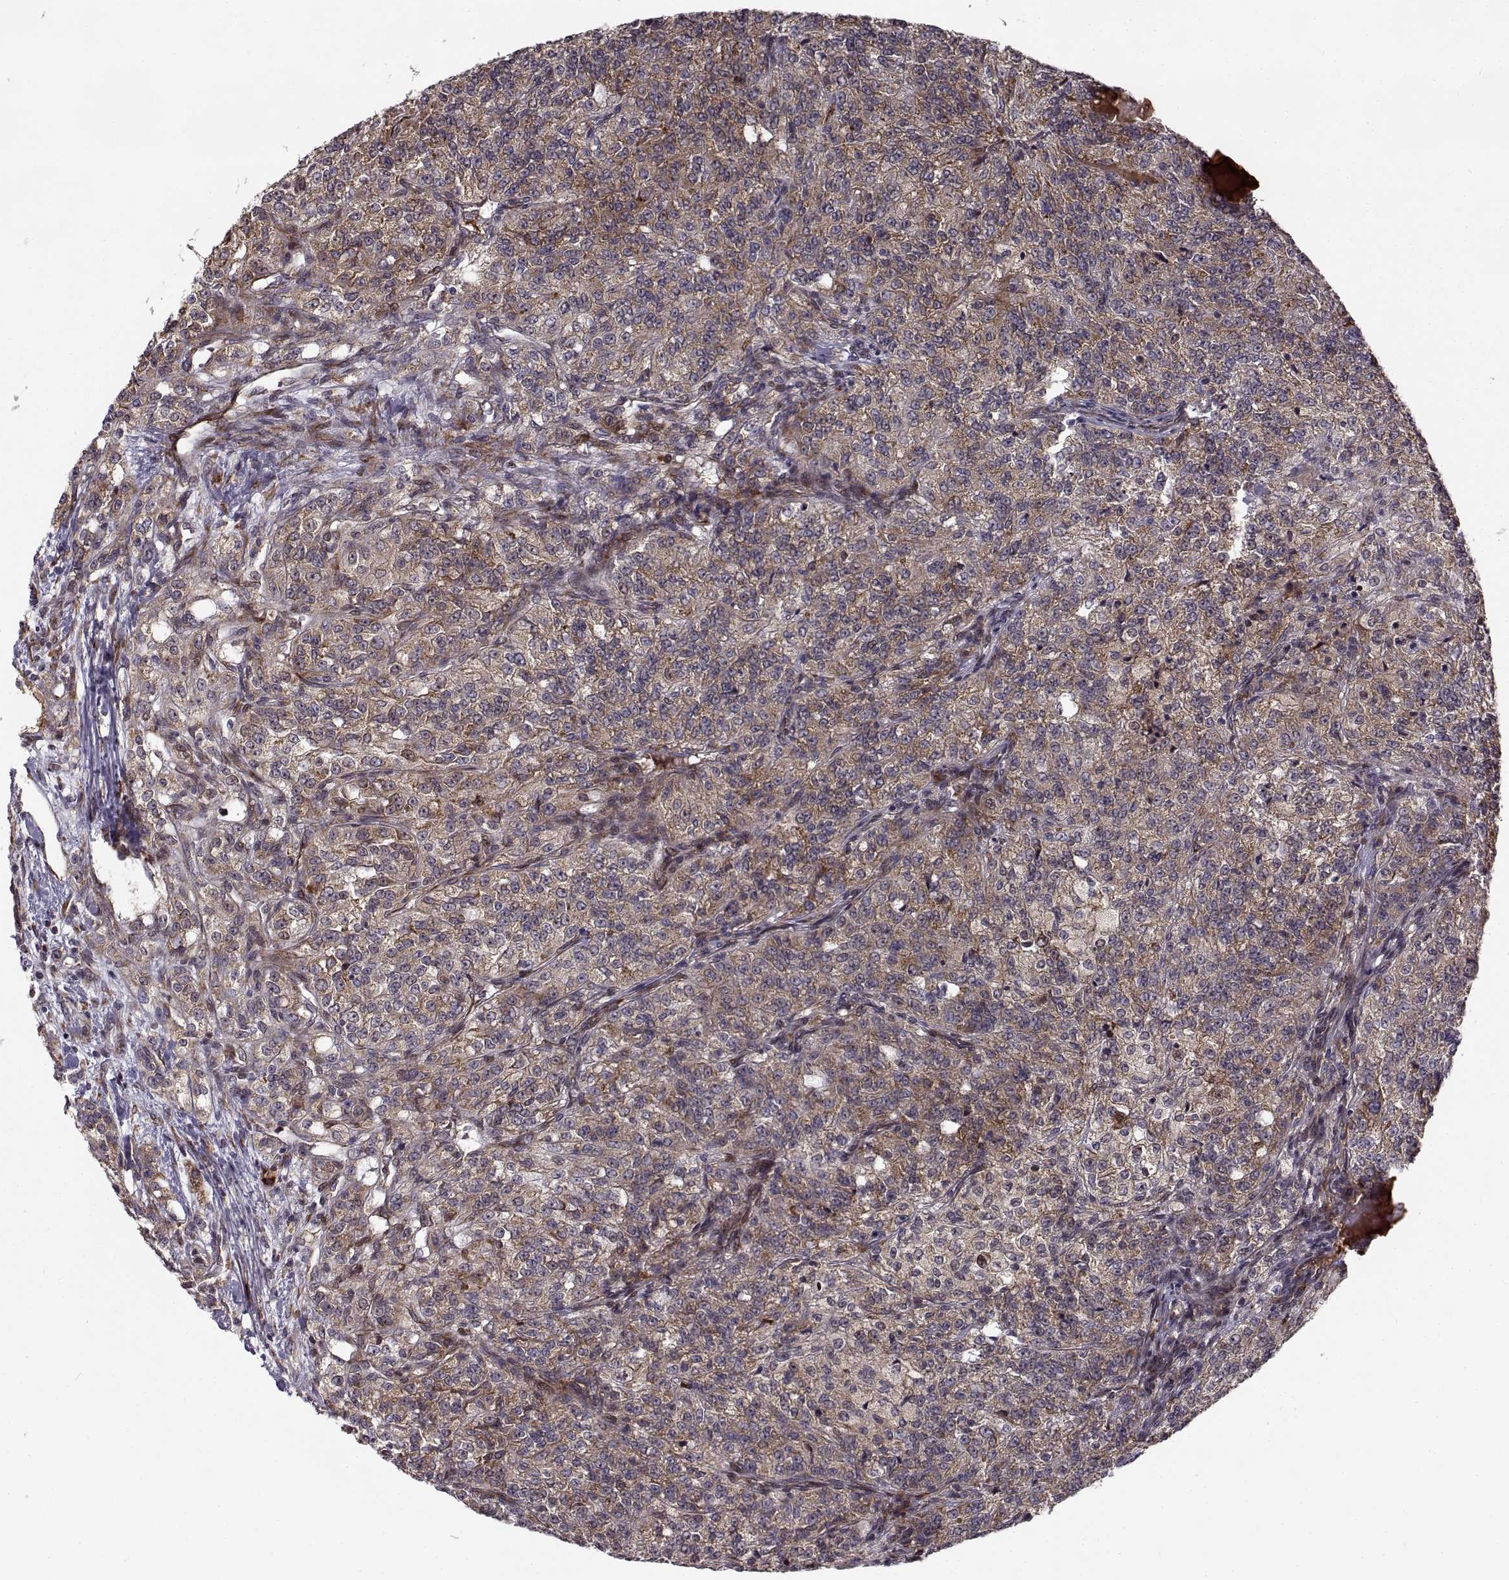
{"staining": {"intensity": "moderate", "quantity": ">75%", "location": "cytoplasmic/membranous"}, "tissue": "renal cancer", "cell_type": "Tumor cells", "image_type": "cancer", "snomed": [{"axis": "morphology", "description": "Adenocarcinoma, NOS"}, {"axis": "topography", "description": "Kidney"}], "caption": "Immunohistochemistry (IHC) of renal cancer shows medium levels of moderate cytoplasmic/membranous staining in about >75% of tumor cells.", "gene": "RPL31", "patient": {"sex": "female", "age": 63}}